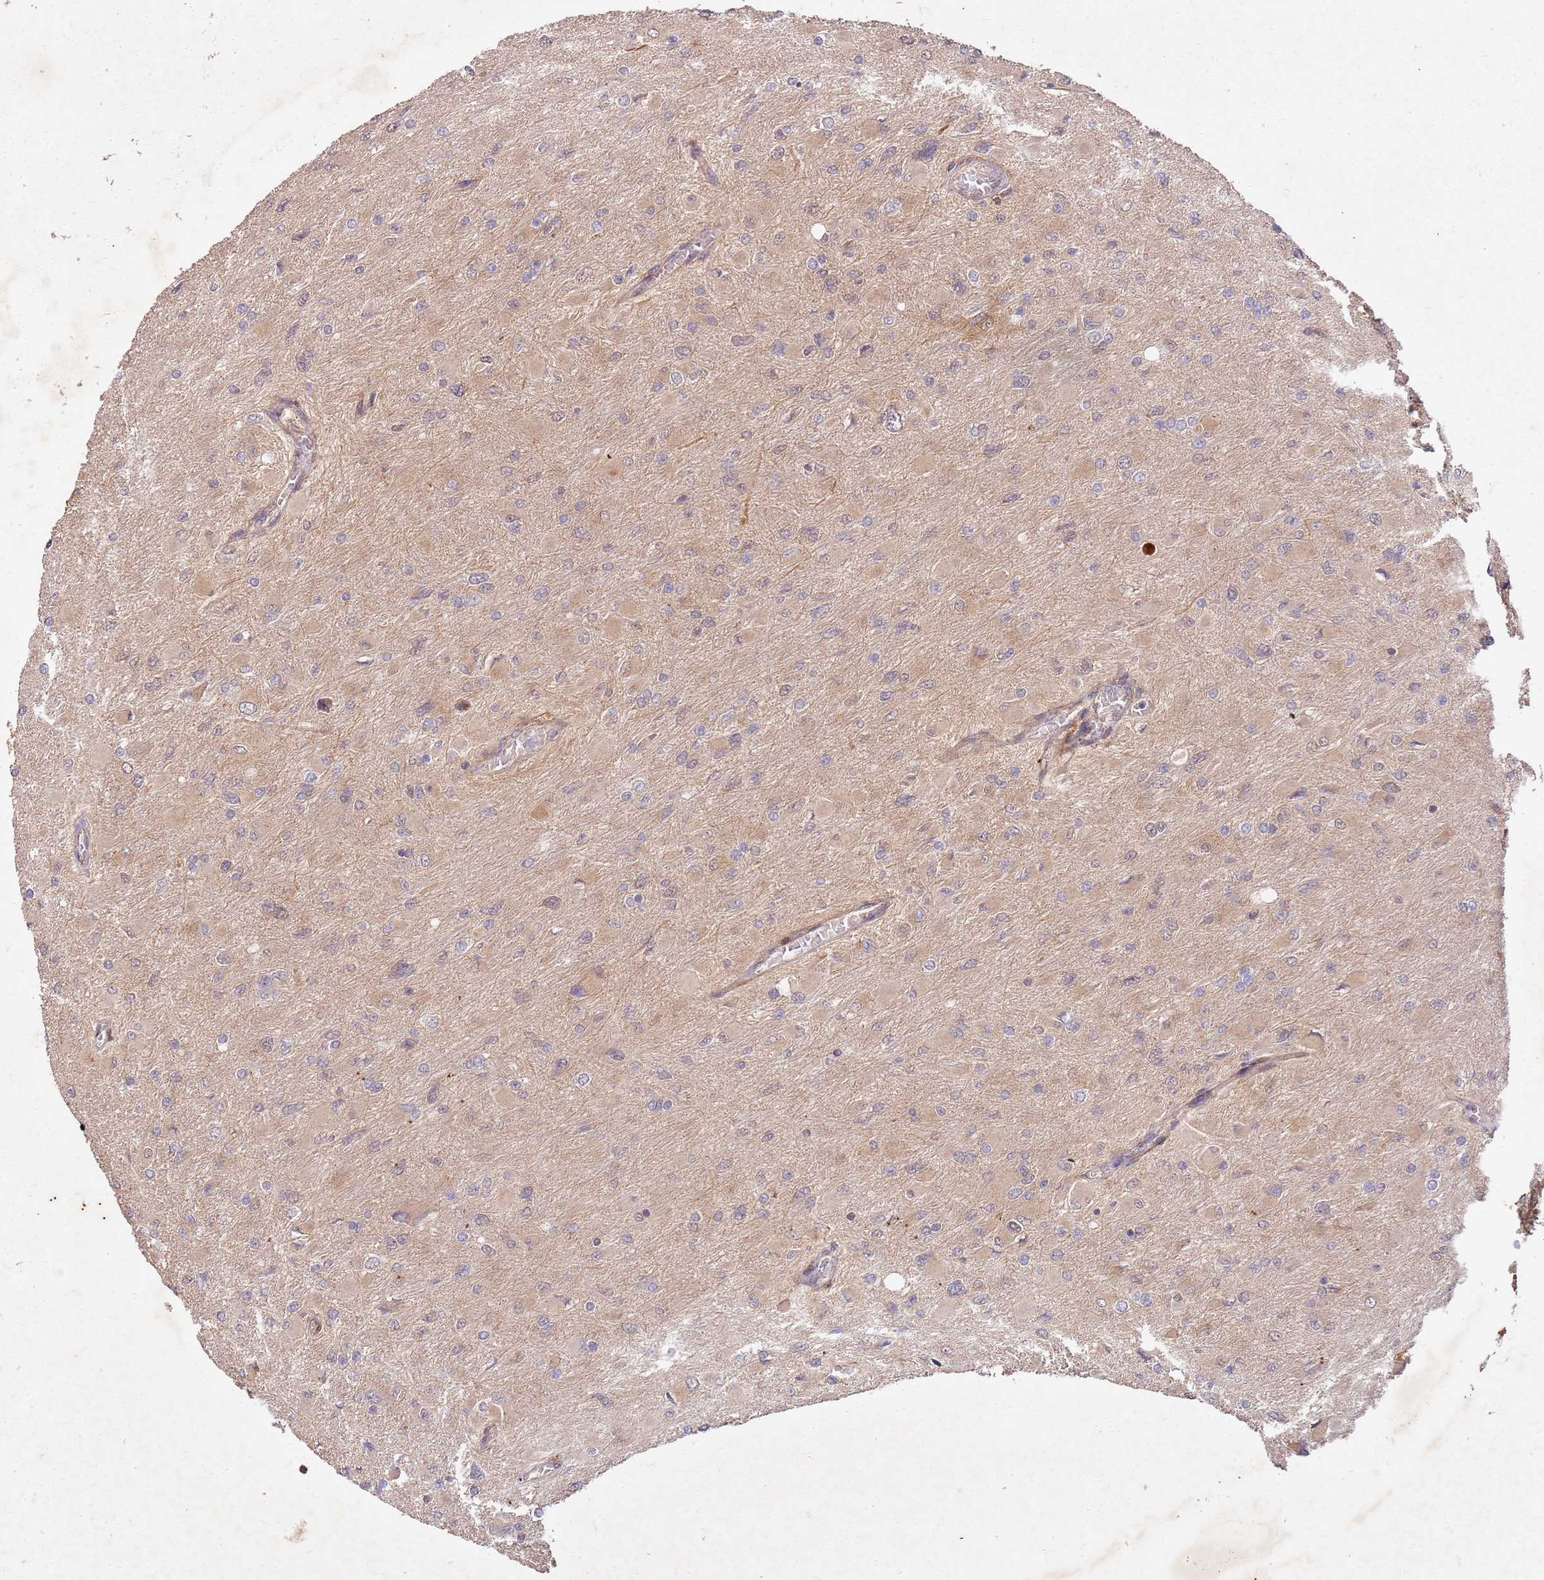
{"staining": {"intensity": "negative", "quantity": "none", "location": "none"}, "tissue": "glioma", "cell_type": "Tumor cells", "image_type": "cancer", "snomed": [{"axis": "morphology", "description": "Glioma, malignant, High grade"}, {"axis": "topography", "description": "Cerebral cortex"}], "caption": "Human malignant glioma (high-grade) stained for a protein using immunohistochemistry (IHC) demonstrates no staining in tumor cells.", "gene": "UBE3A", "patient": {"sex": "female", "age": 36}}